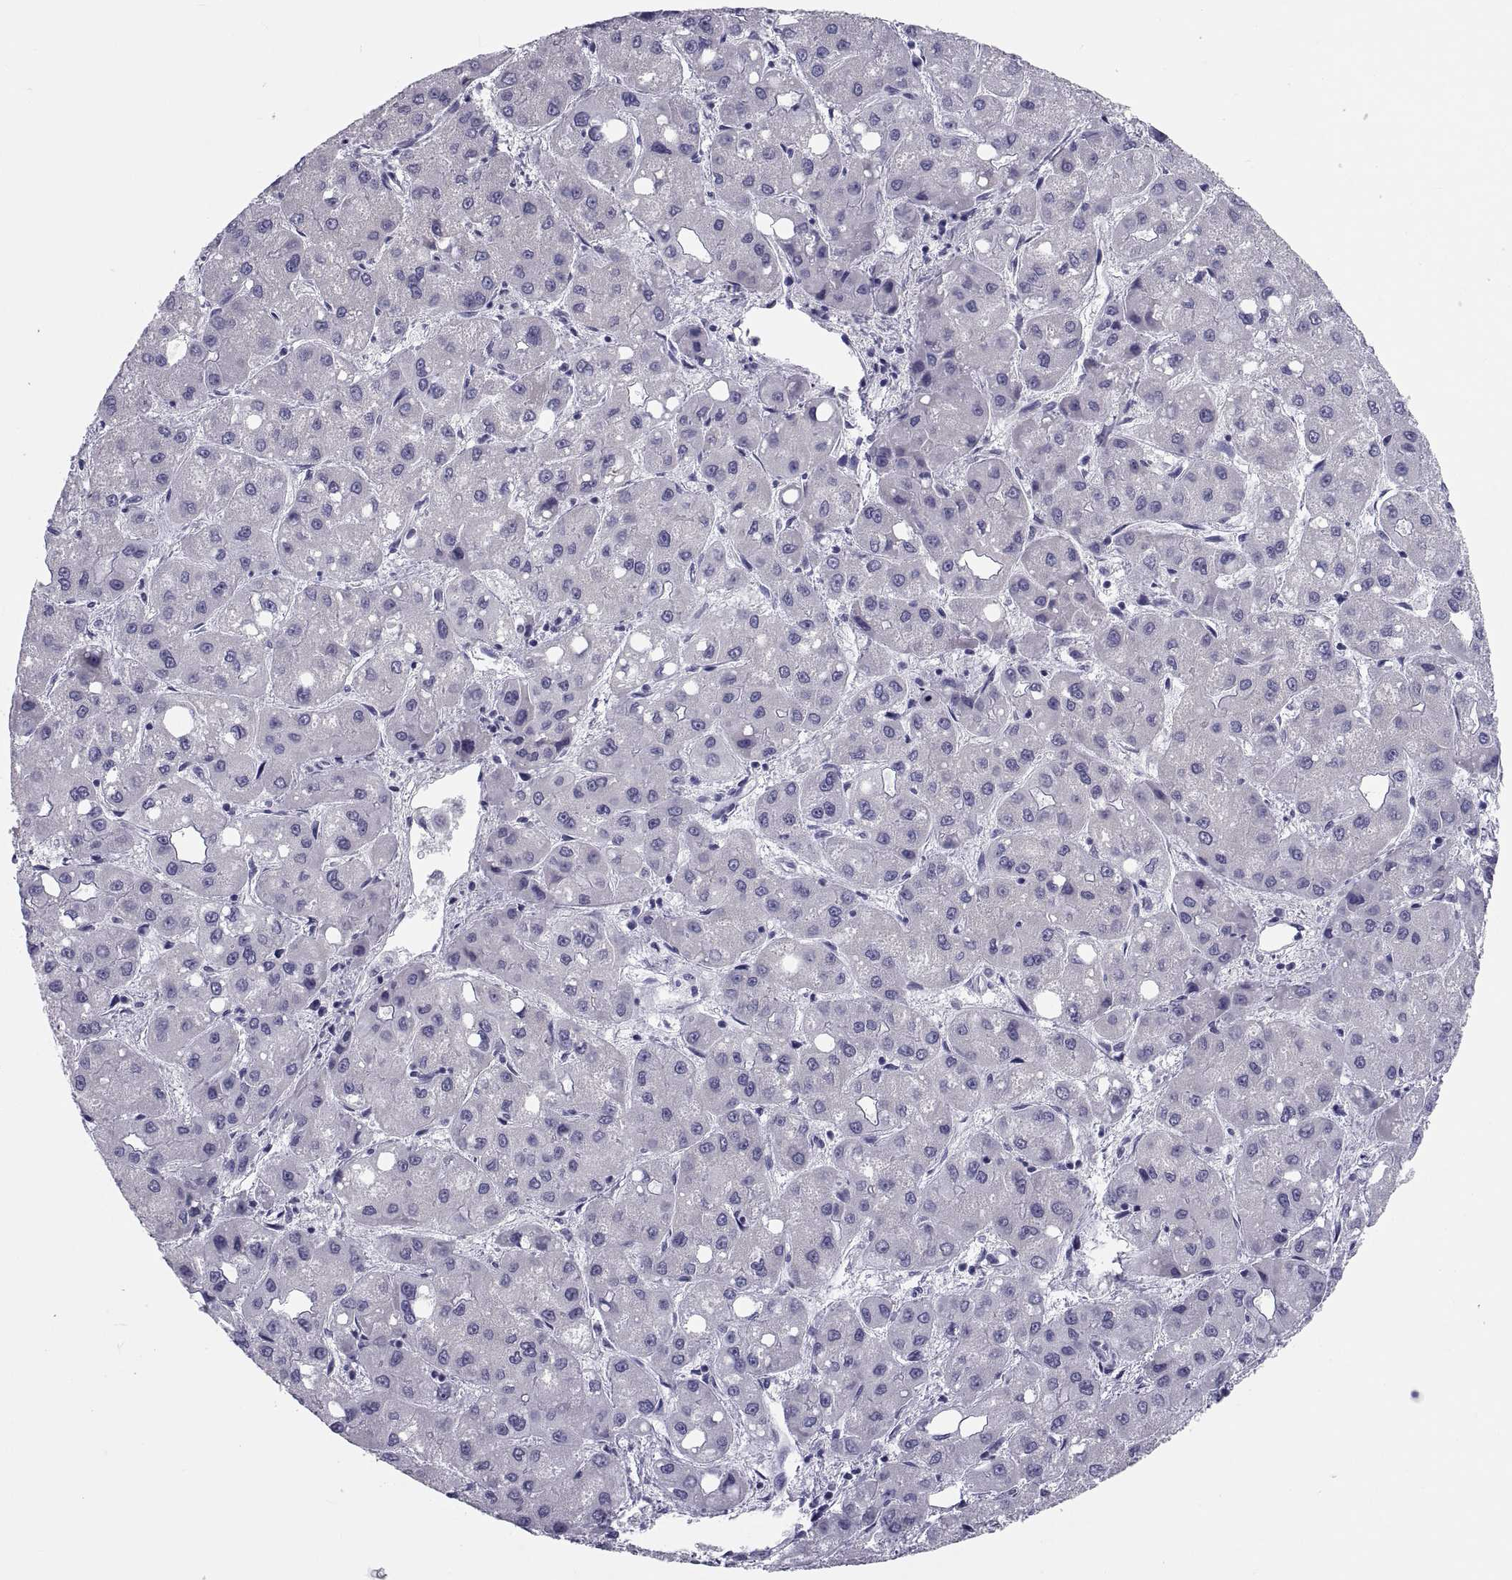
{"staining": {"intensity": "negative", "quantity": "none", "location": "none"}, "tissue": "liver cancer", "cell_type": "Tumor cells", "image_type": "cancer", "snomed": [{"axis": "morphology", "description": "Carcinoma, Hepatocellular, NOS"}, {"axis": "topography", "description": "Liver"}], "caption": "Immunohistochemical staining of hepatocellular carcinoma (liver) demonstrates no significant positivity in tumor cells.", "gene": "DEFB129", "patient": {"sex": "male", "age": 73}}